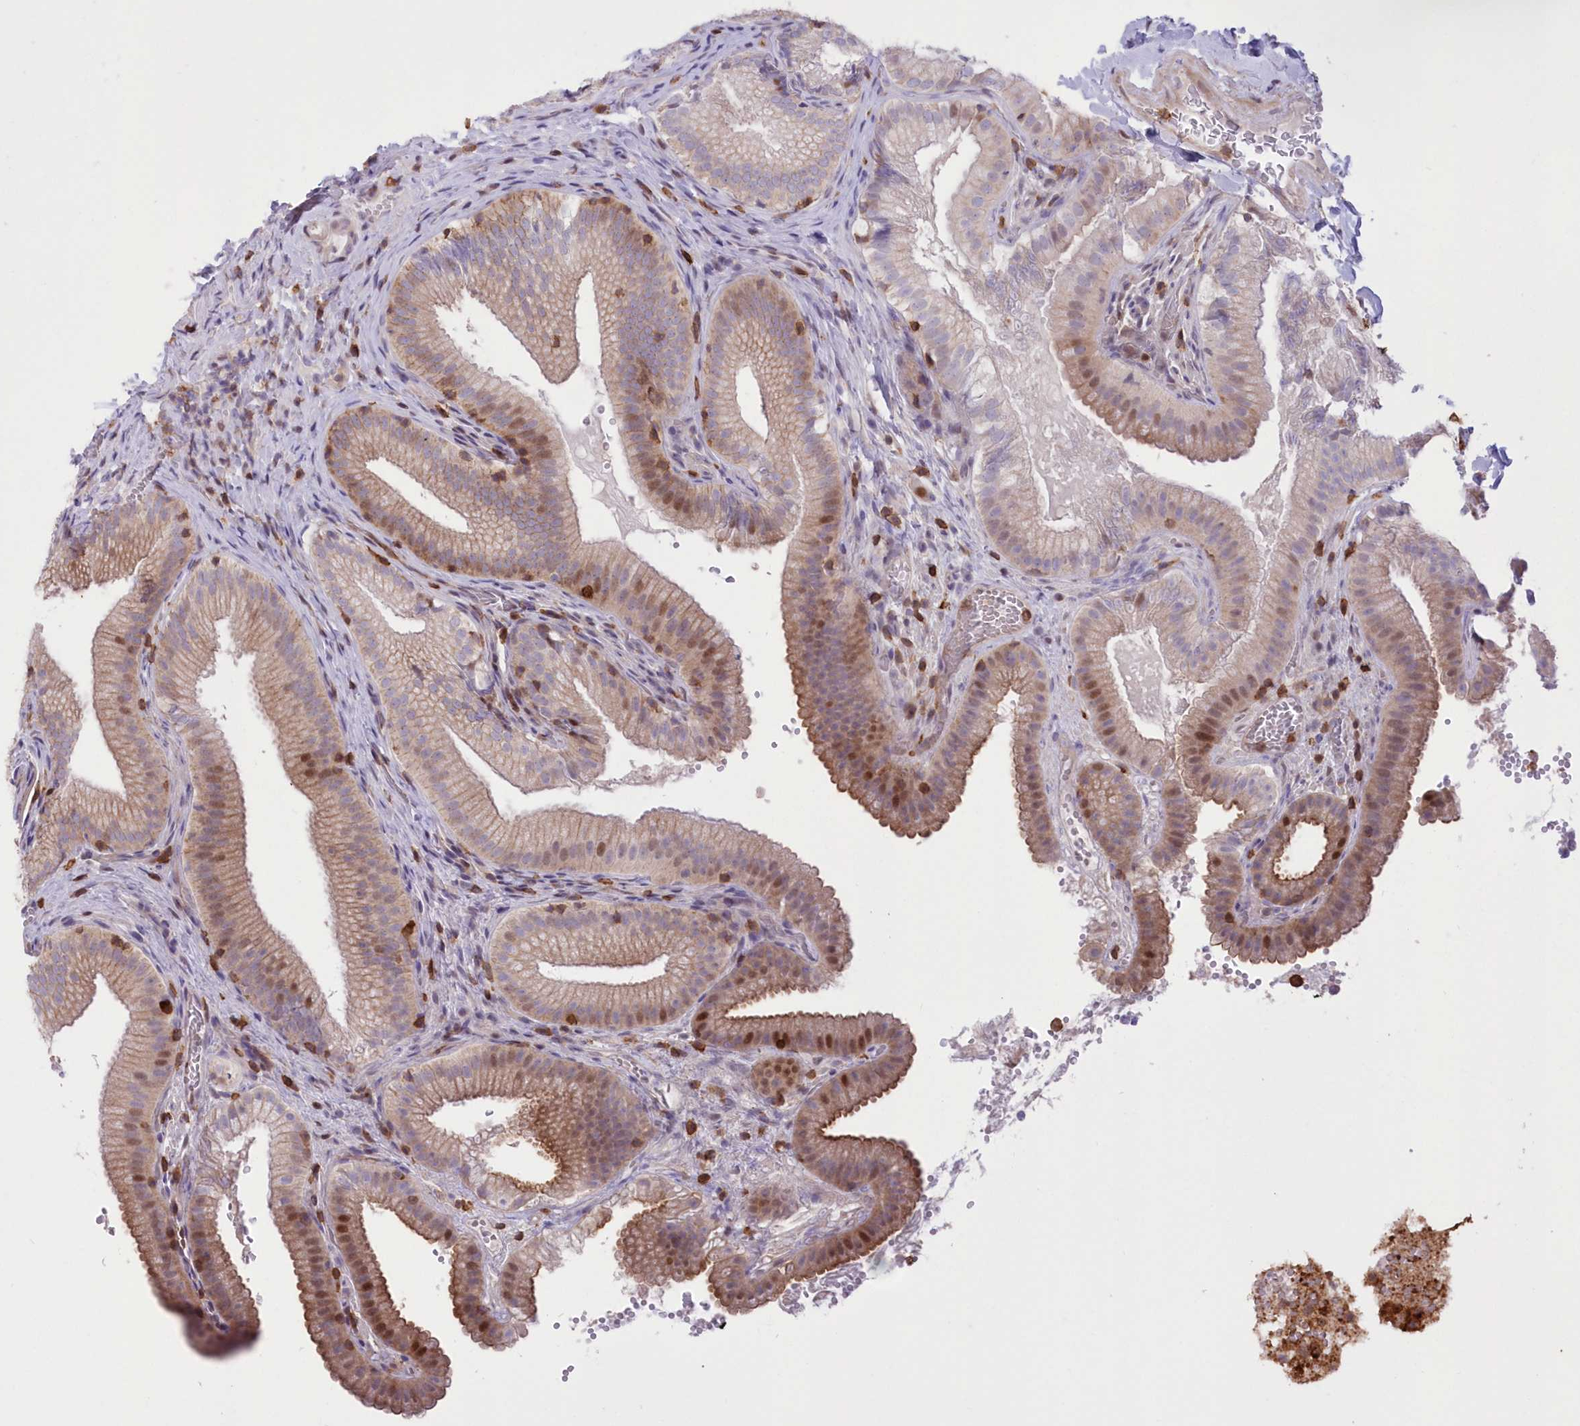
{"staining": {"intensity": "moderate", "quantity": "25%-75%", "location": "cytoplasmic/membranous,nuclear"}, "tissue": "gallbladder", "cell_type": "Glandular cells", "image_type": "normal", "snomed": [{"axis": "morphology", "description": "Normal tissue, NOS"}, {"axis": "topography", "description": "Gallbladder"}], "caption": "High-magnification brightfield microscopy of benign gallbladder stained with DAB (3,3'-diaminobenzidine) (brown) and counterstained with hematoxylin (blue). glandular cells exhibit moderate cytoplasmic/membranous,nuclear staining is identified in approximately25%-75% of cells. (DAB = brown stain, brightfield microscopy at high magnification).", "gene": "RNPEPL1", "patient": {"sex": "female", "age": 30}}